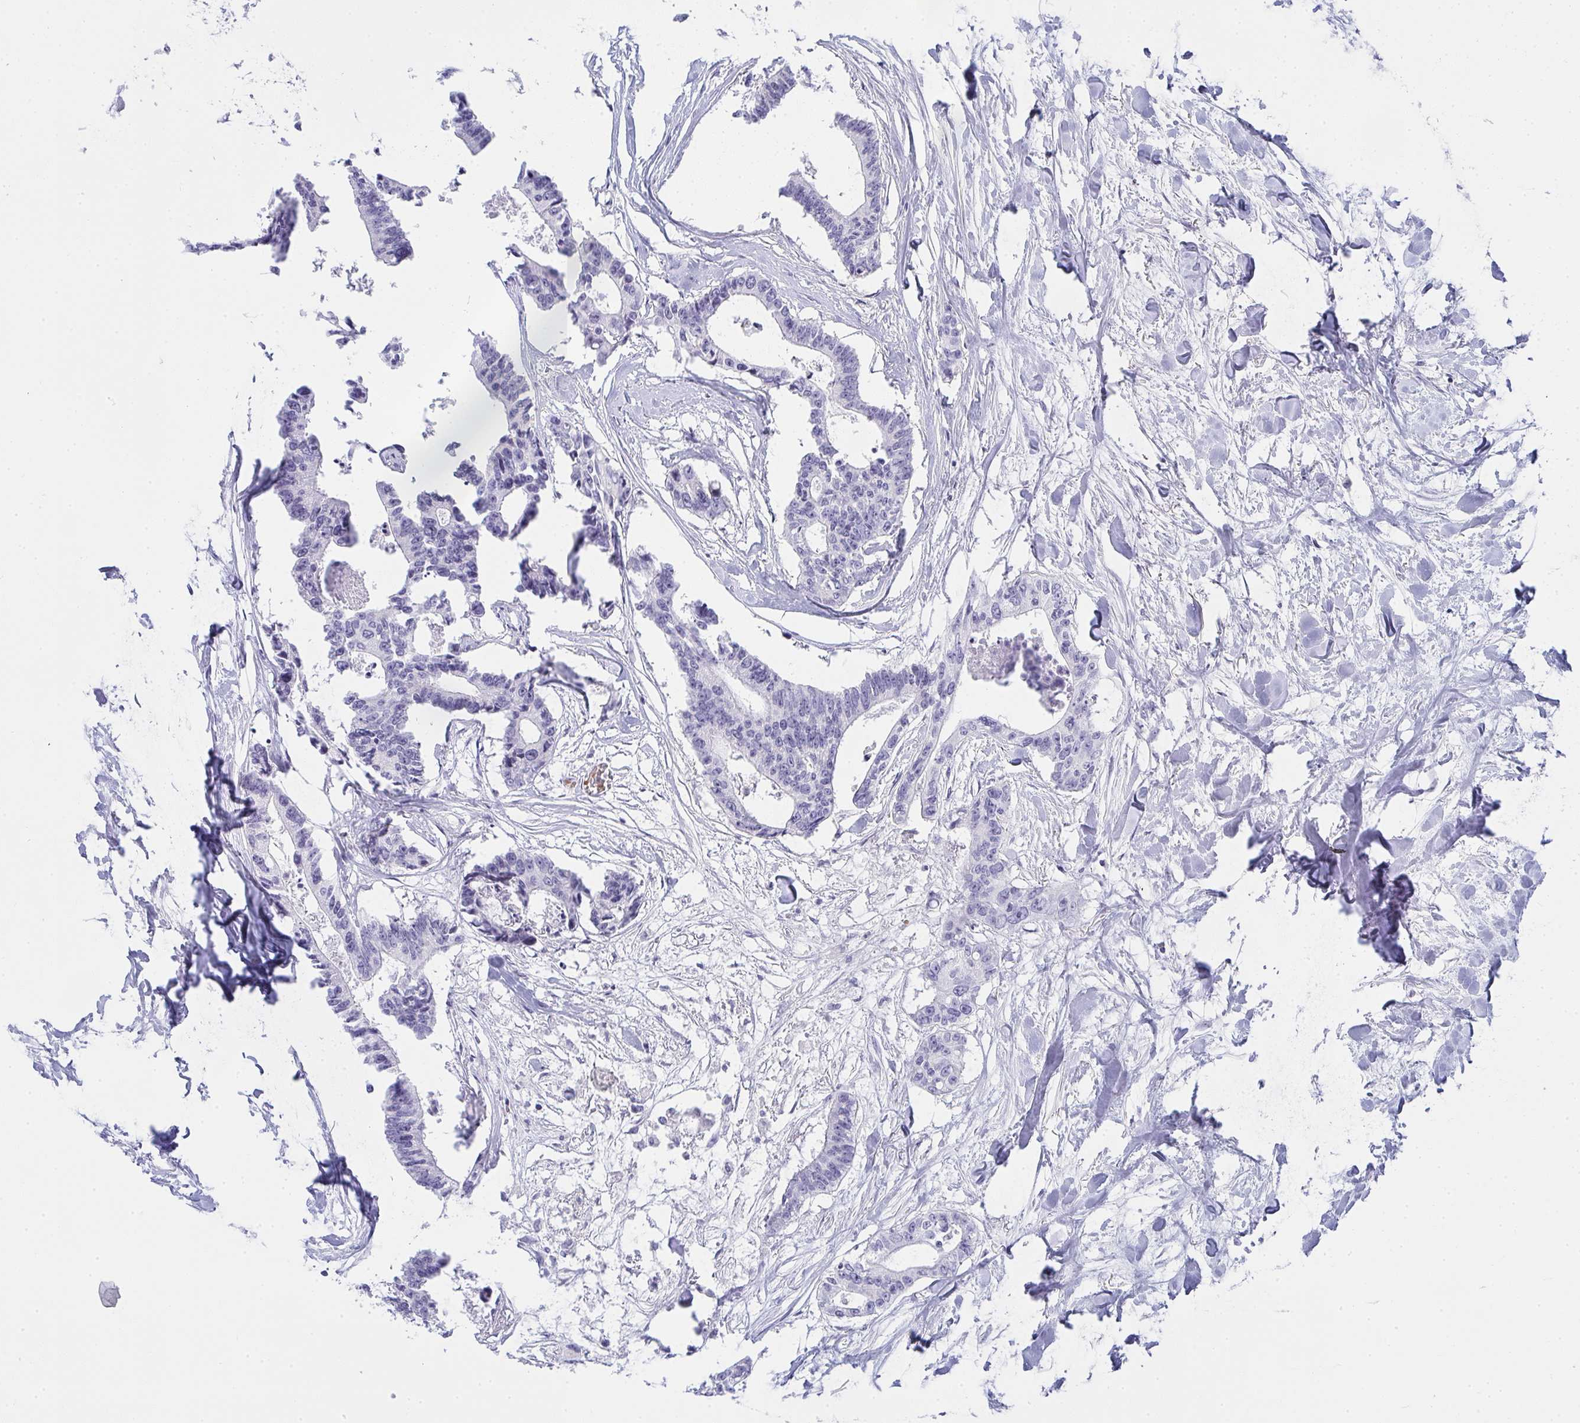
{"staining": {"intensity": "negative", "quantity": "none", "location": "none"}, "tissue": "colorectal cancer", "cell_type": "Tumor cells", "image_type": "cancer", "snomed": [{"axis": "morphology", "description": "Adenocarcinoma, NOS"}, {"axis": "topography", "description": "Rectum"}], "caption": "There is no significant positivity in tumor cells of colorectal cancer.", "gene": "ZNF182", "patient": {"sex": "male", "age": 57}}